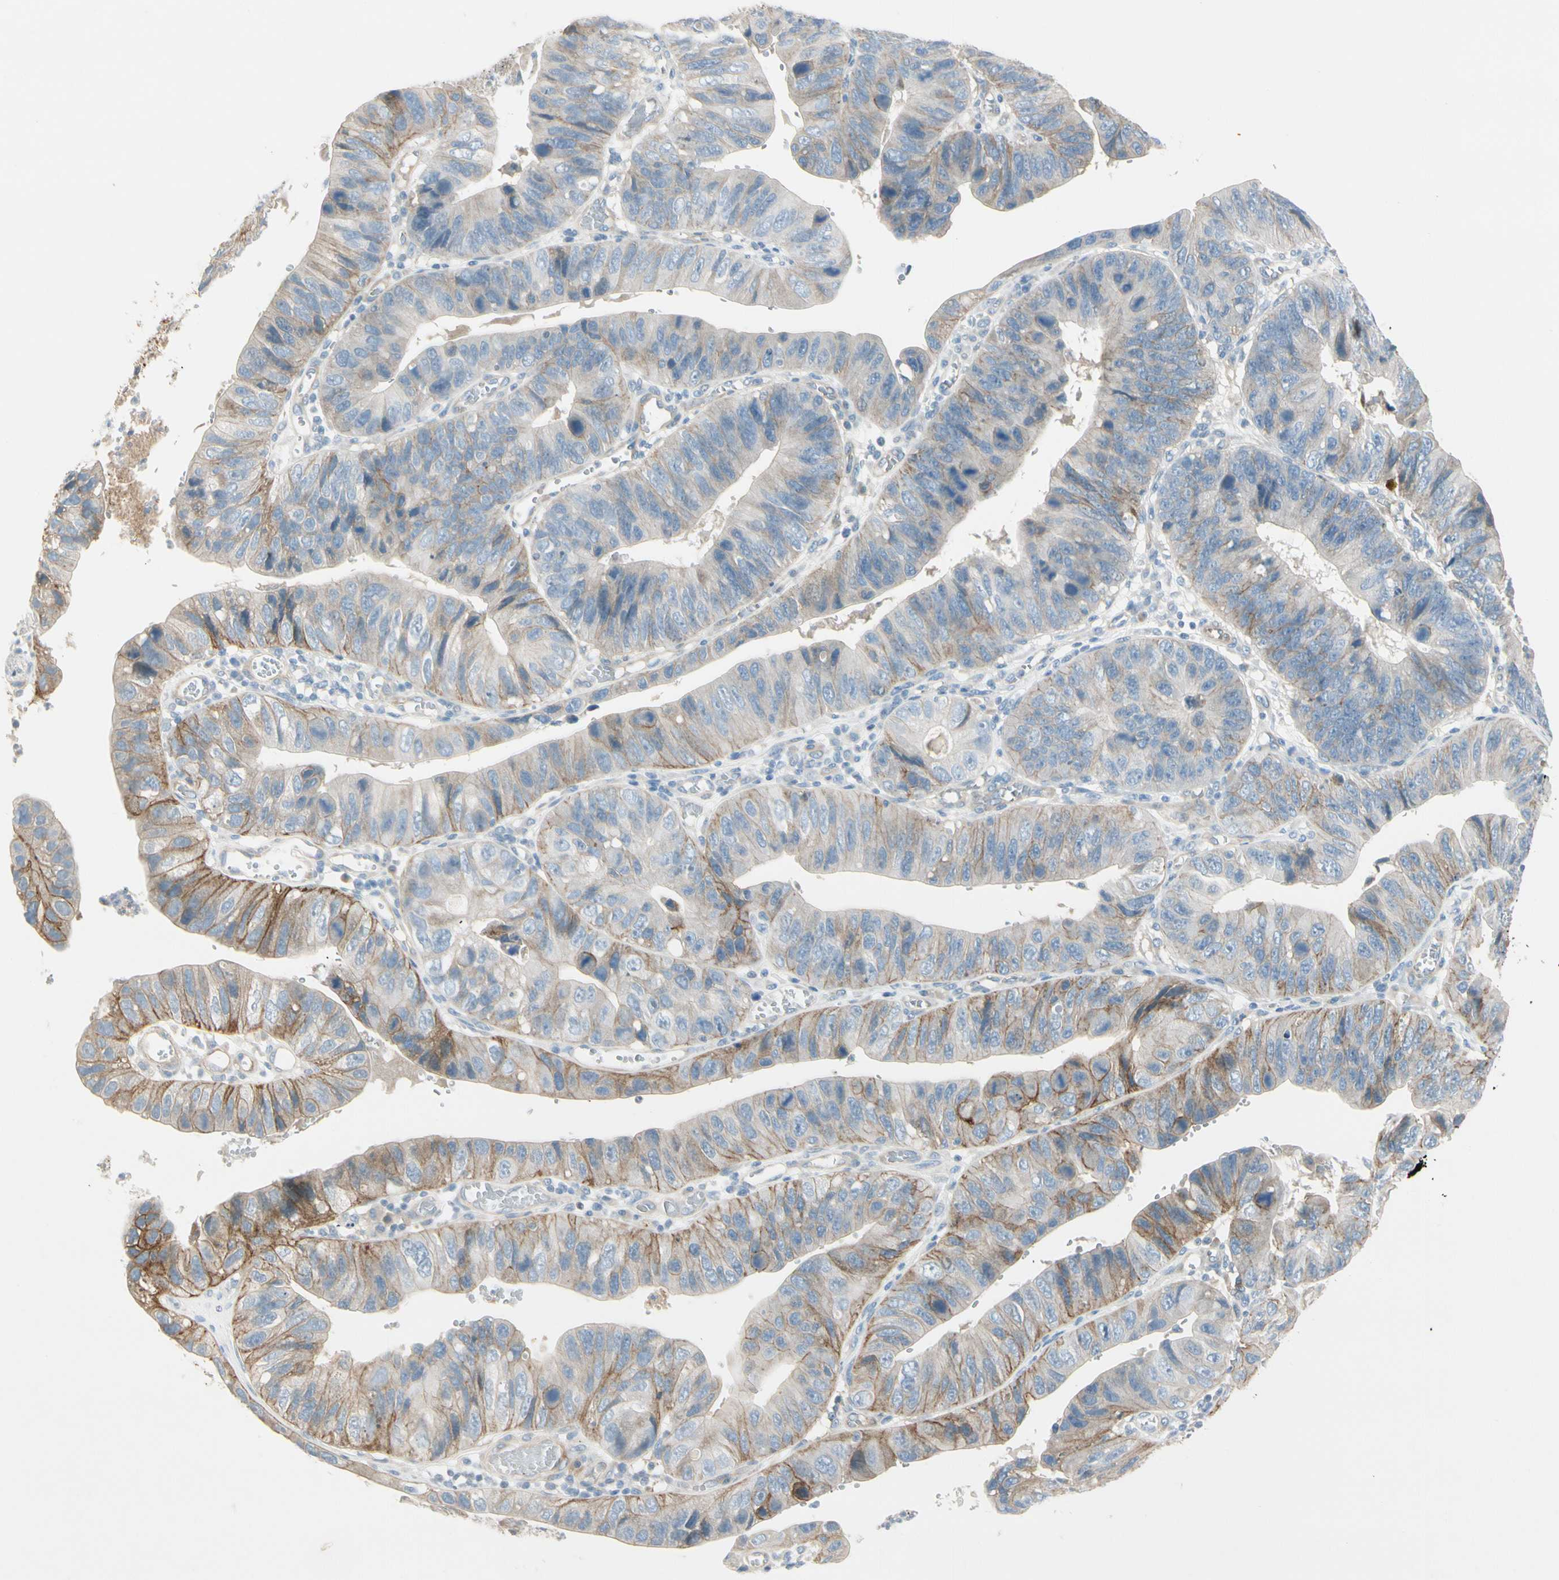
{"staining": {"intensity": "weak", "quantity": "25%-75%", "location": "cytoplasmic/membranous"}, "tissue": "stomach cancer", "cell_type": "Tumor cells", "image_type": "cancer", "snomed": [{"axis": "morphology", "description": "Adenocarcinoma, NOS"}, {"axis": "topography", "description": "Stomach"}], "caption": "DAB (3,3'-diaminobenzidine) immunohistochemical staining of human stomach cancer displays weak cytoplasmic/membranous protein staining in about 25%-75% of tumor cells. The protein is stained brown, and the nuclei are stained in blue (DAB (3,3'-diaminobenzidine) IHC with brightfield microscopy, high magnification).", "gene": "ITGA3", "patient": {"sex": "male", "age": 59}}